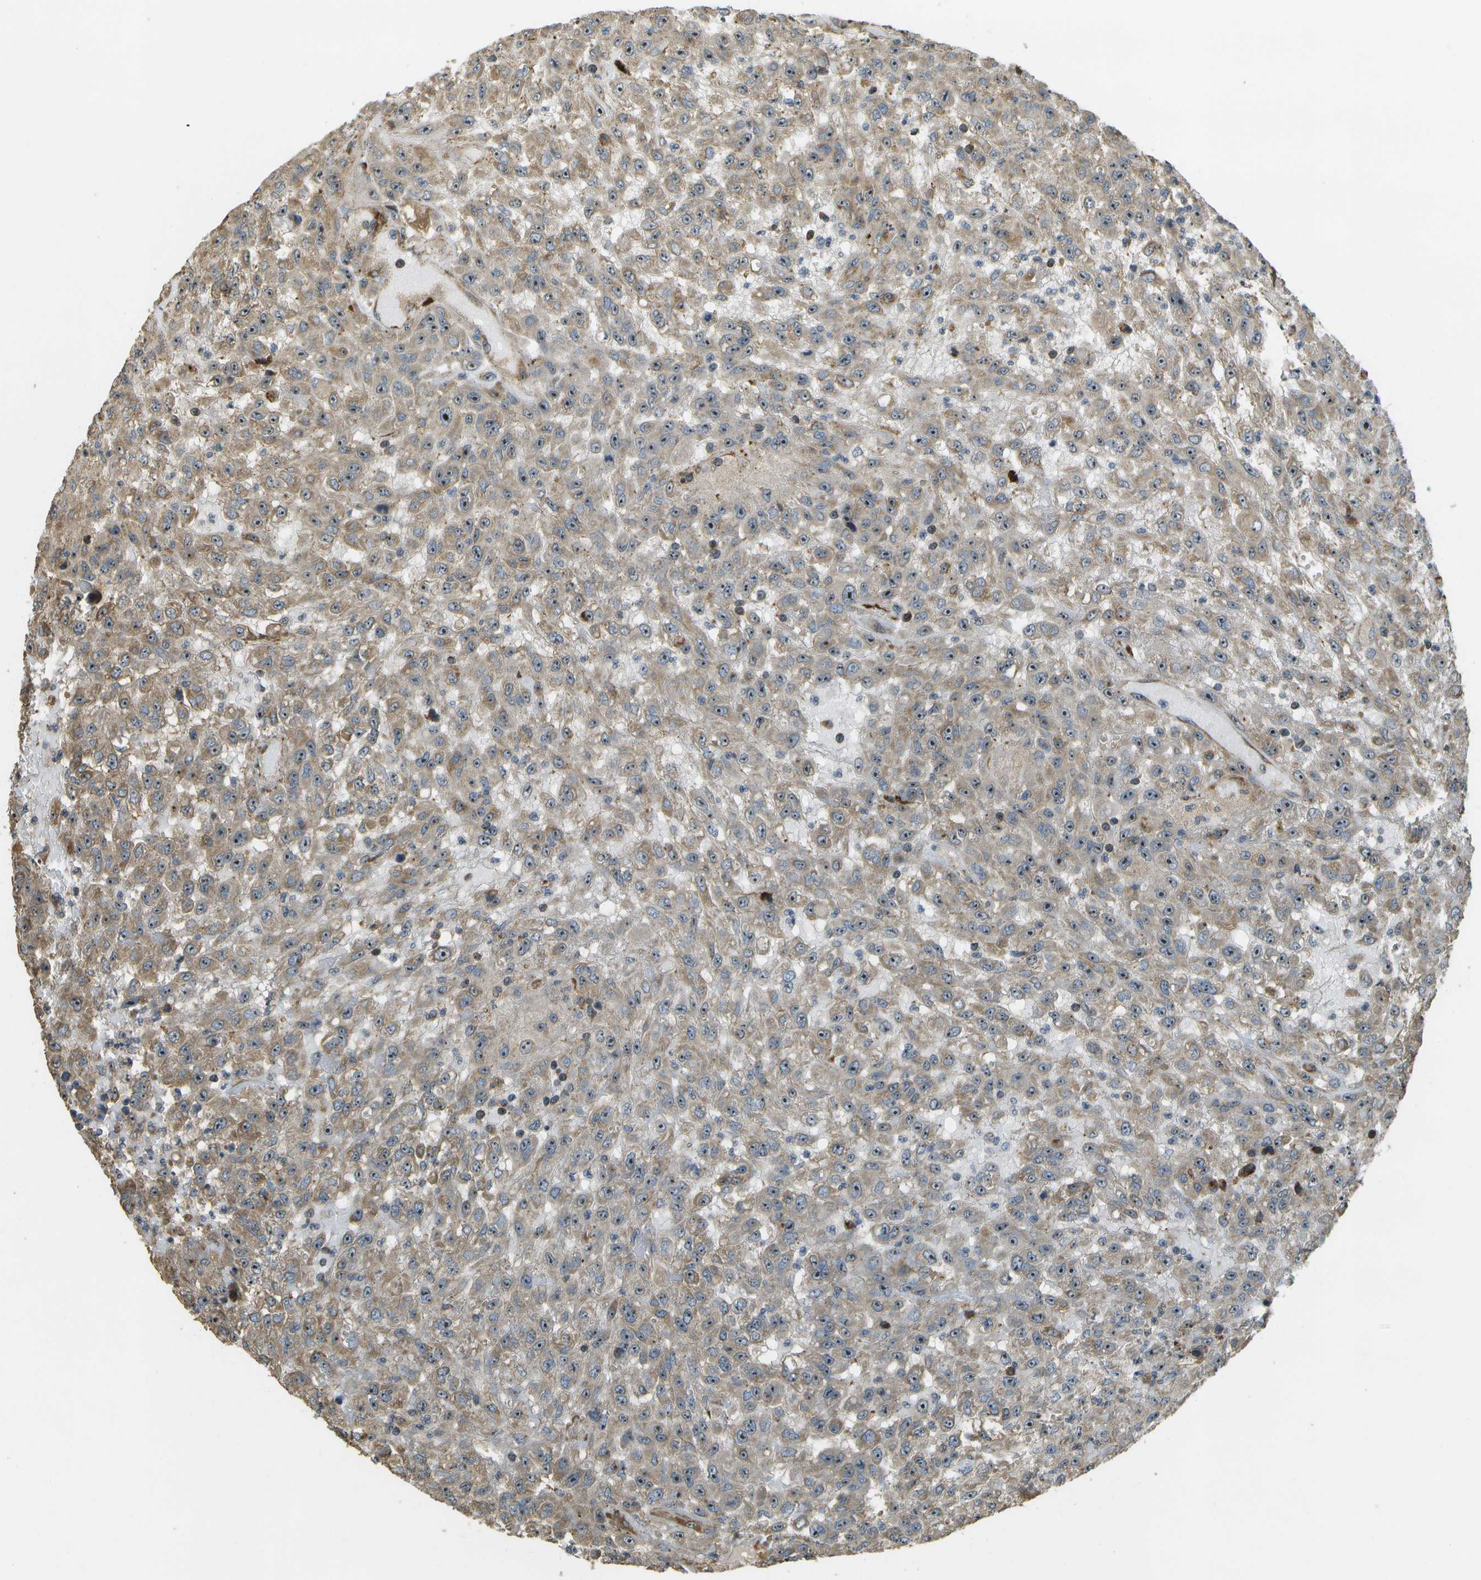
{"staining": {"intensity": "moderate", "quantity": ">75%", "location": "cytoplasmic/membranous,nuclear"}, "tissue": "urothelial cancer", "cell_type": "Tumor cells", "image_type": "cancer", "snomed": [{"axis": "morphology", "description": "Urothelial carcinoma, High grade"}, {"axis": "topography", "description": "Urinary bladder"}], "caption": "This photomicrograph demonstrates immunohistochemistry (IHC) staining of human urothelial cancer, with medium moderate cytoplasmic/membranous and nuclear positivity in about >75% of tumor cells.", "gene": "LRP12", "patient": {"sex": "male", "age": 46}}